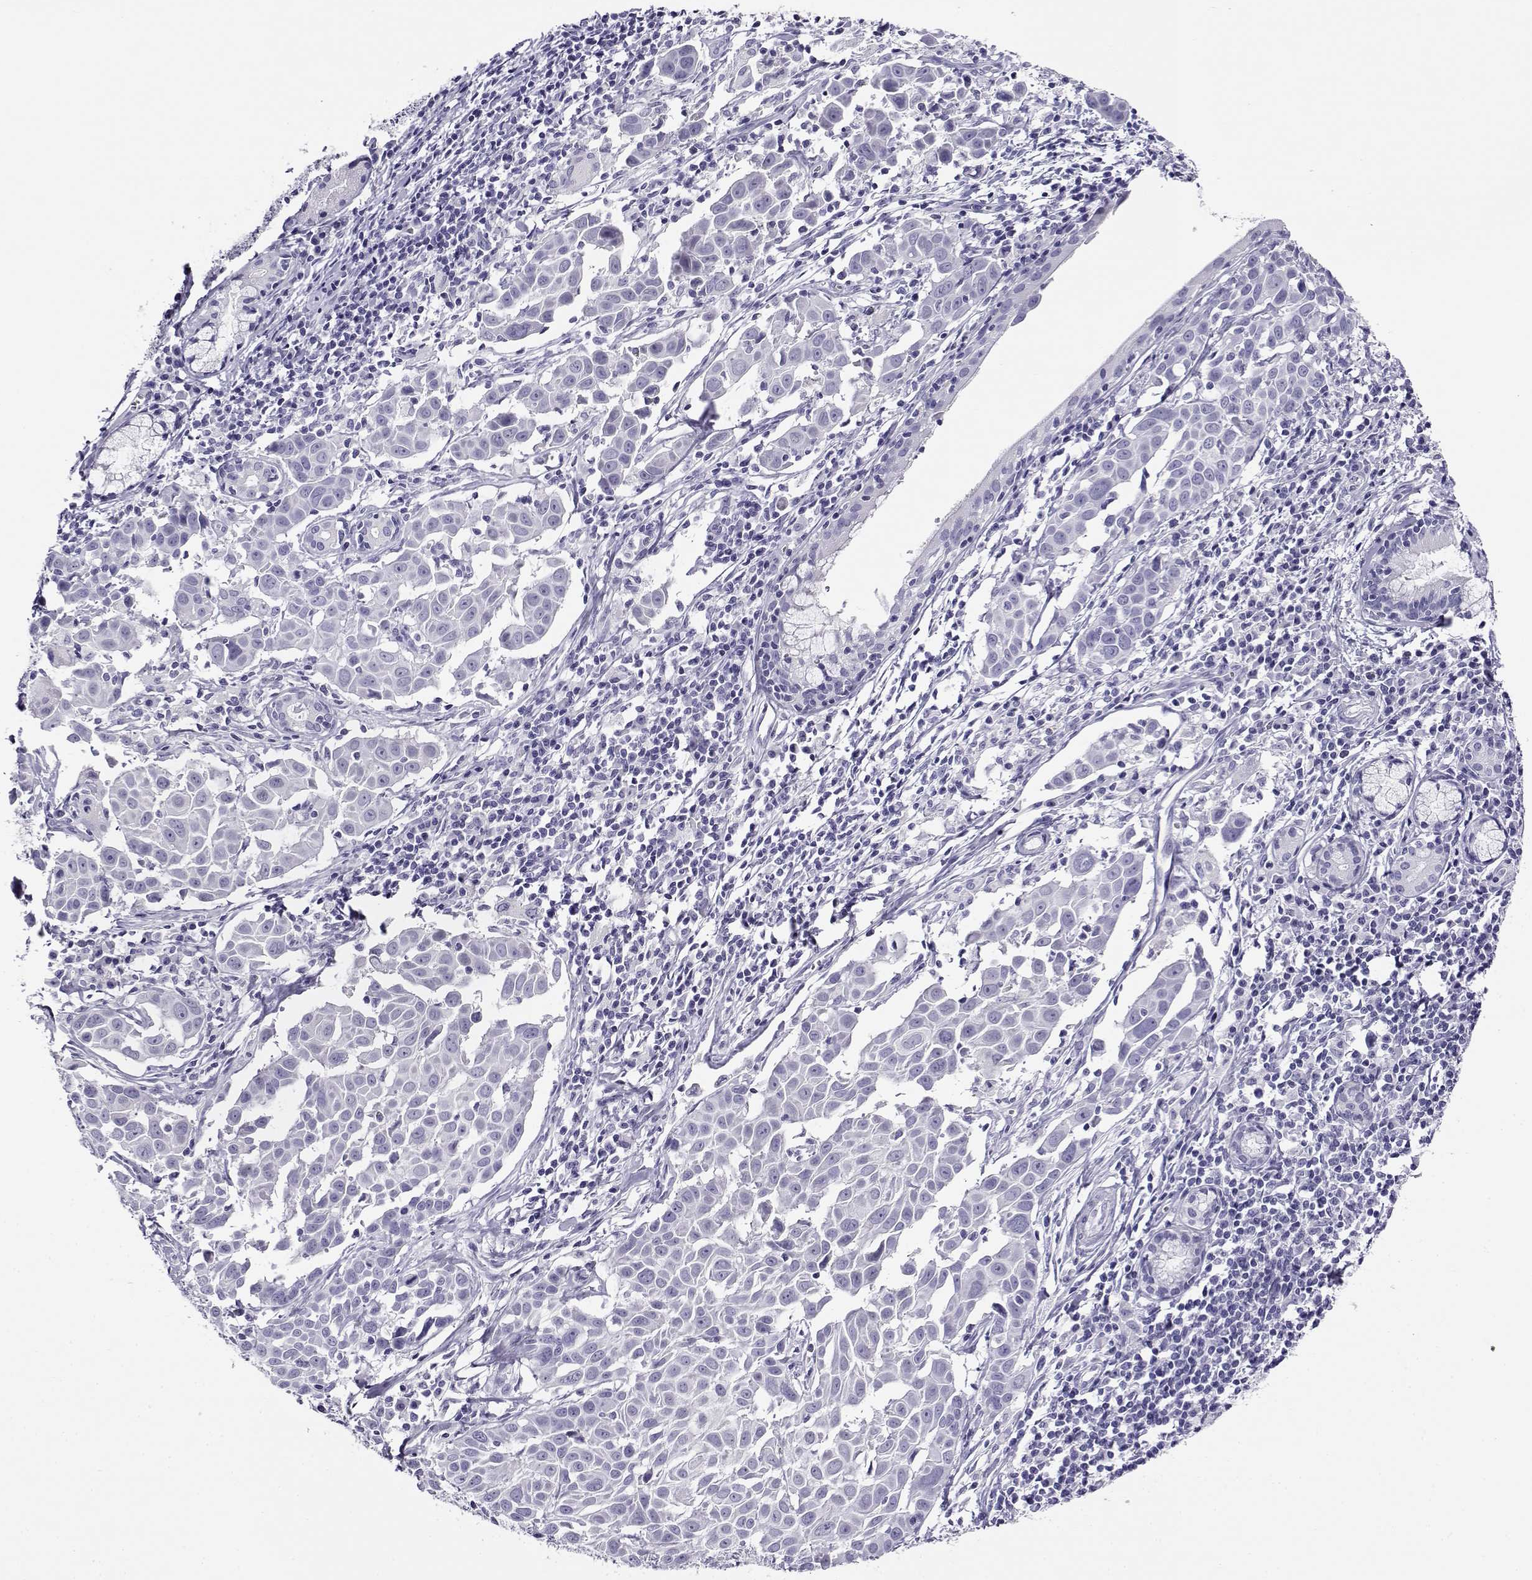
{"staining": {"intensity": "negative", "quantity": "none", "location": "none"}, "tissue": "lung cancer", "cell_type": "Tumor cells", "image_type": "cancer", "snomed": [{"axis": "morphology", "description": "Squamous cell carcinoma, NOS"}, {"axis": "topography", "description": "Lung"}], "caption": "There is no significant staining in tumor cells of lung cancer (squamous cell carcinoma). Brightfield microscopy of immunohistochemistry stained with DAB (brown) and hematoxylin (blue), captured at high magnification.", "gene": "RHOXF2", "patient": {"sex": "male", "age": 57}}